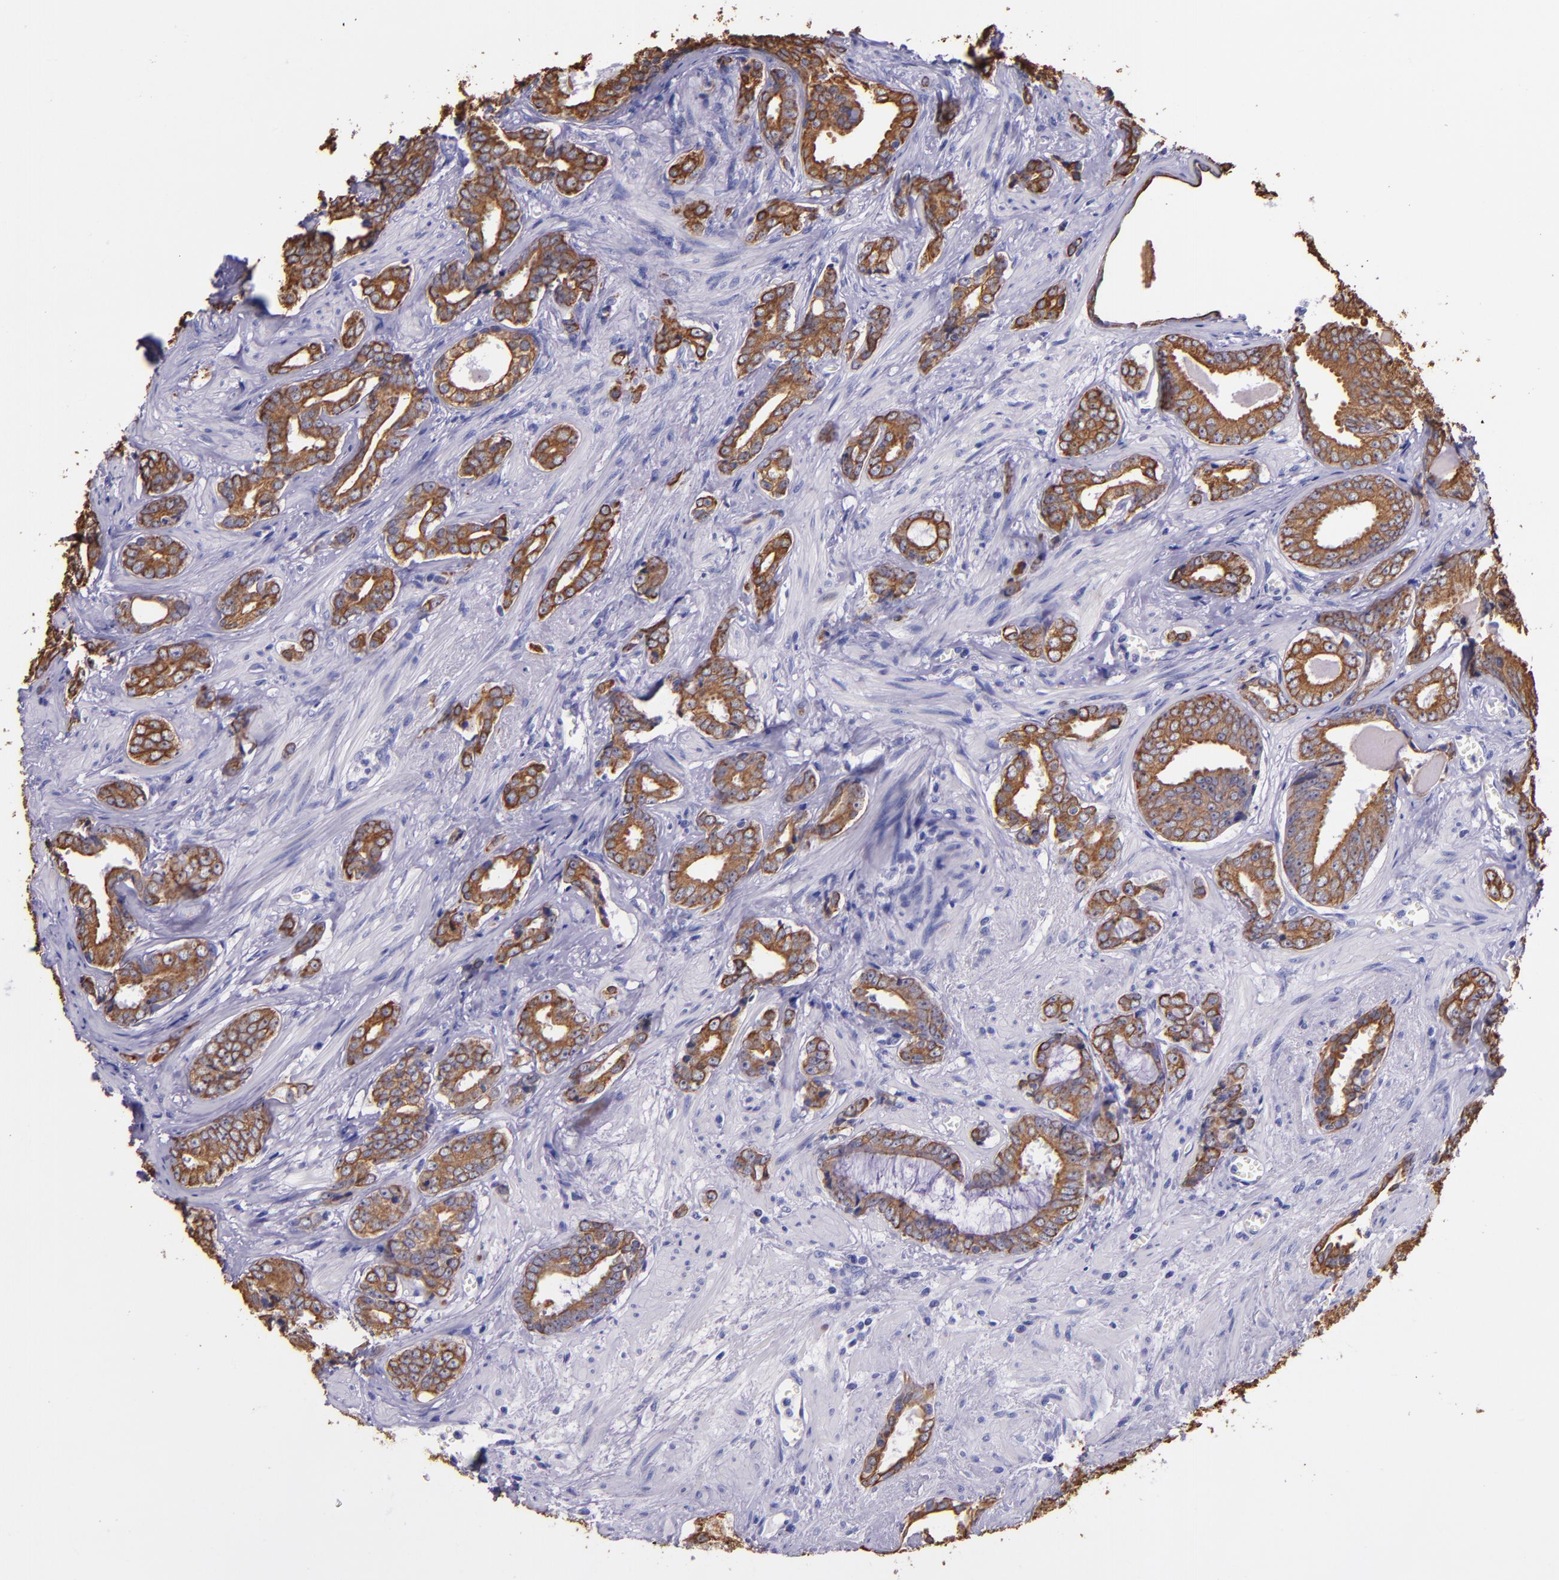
{"staining": {"intensity": "moderate", "quantity": ">75%", "location": "cytoplasmic/membranous"}, "tissue": "prostate cancer", "cell_type": "Tumor cells", "image_type": "cancer", "snomed": [{"axis": "morphology", "description": "Adenocarcinoma, Medium grade"}, {"axis": "topography", "description": "Prostate"}], "caption": "Prostate cancer stained with IHC exhibits moderate cytoplasmic/membranous expression in about >75% of tumor cells.", "gene": "KRT4", "patient": {"sex": "male", "age": 79}}